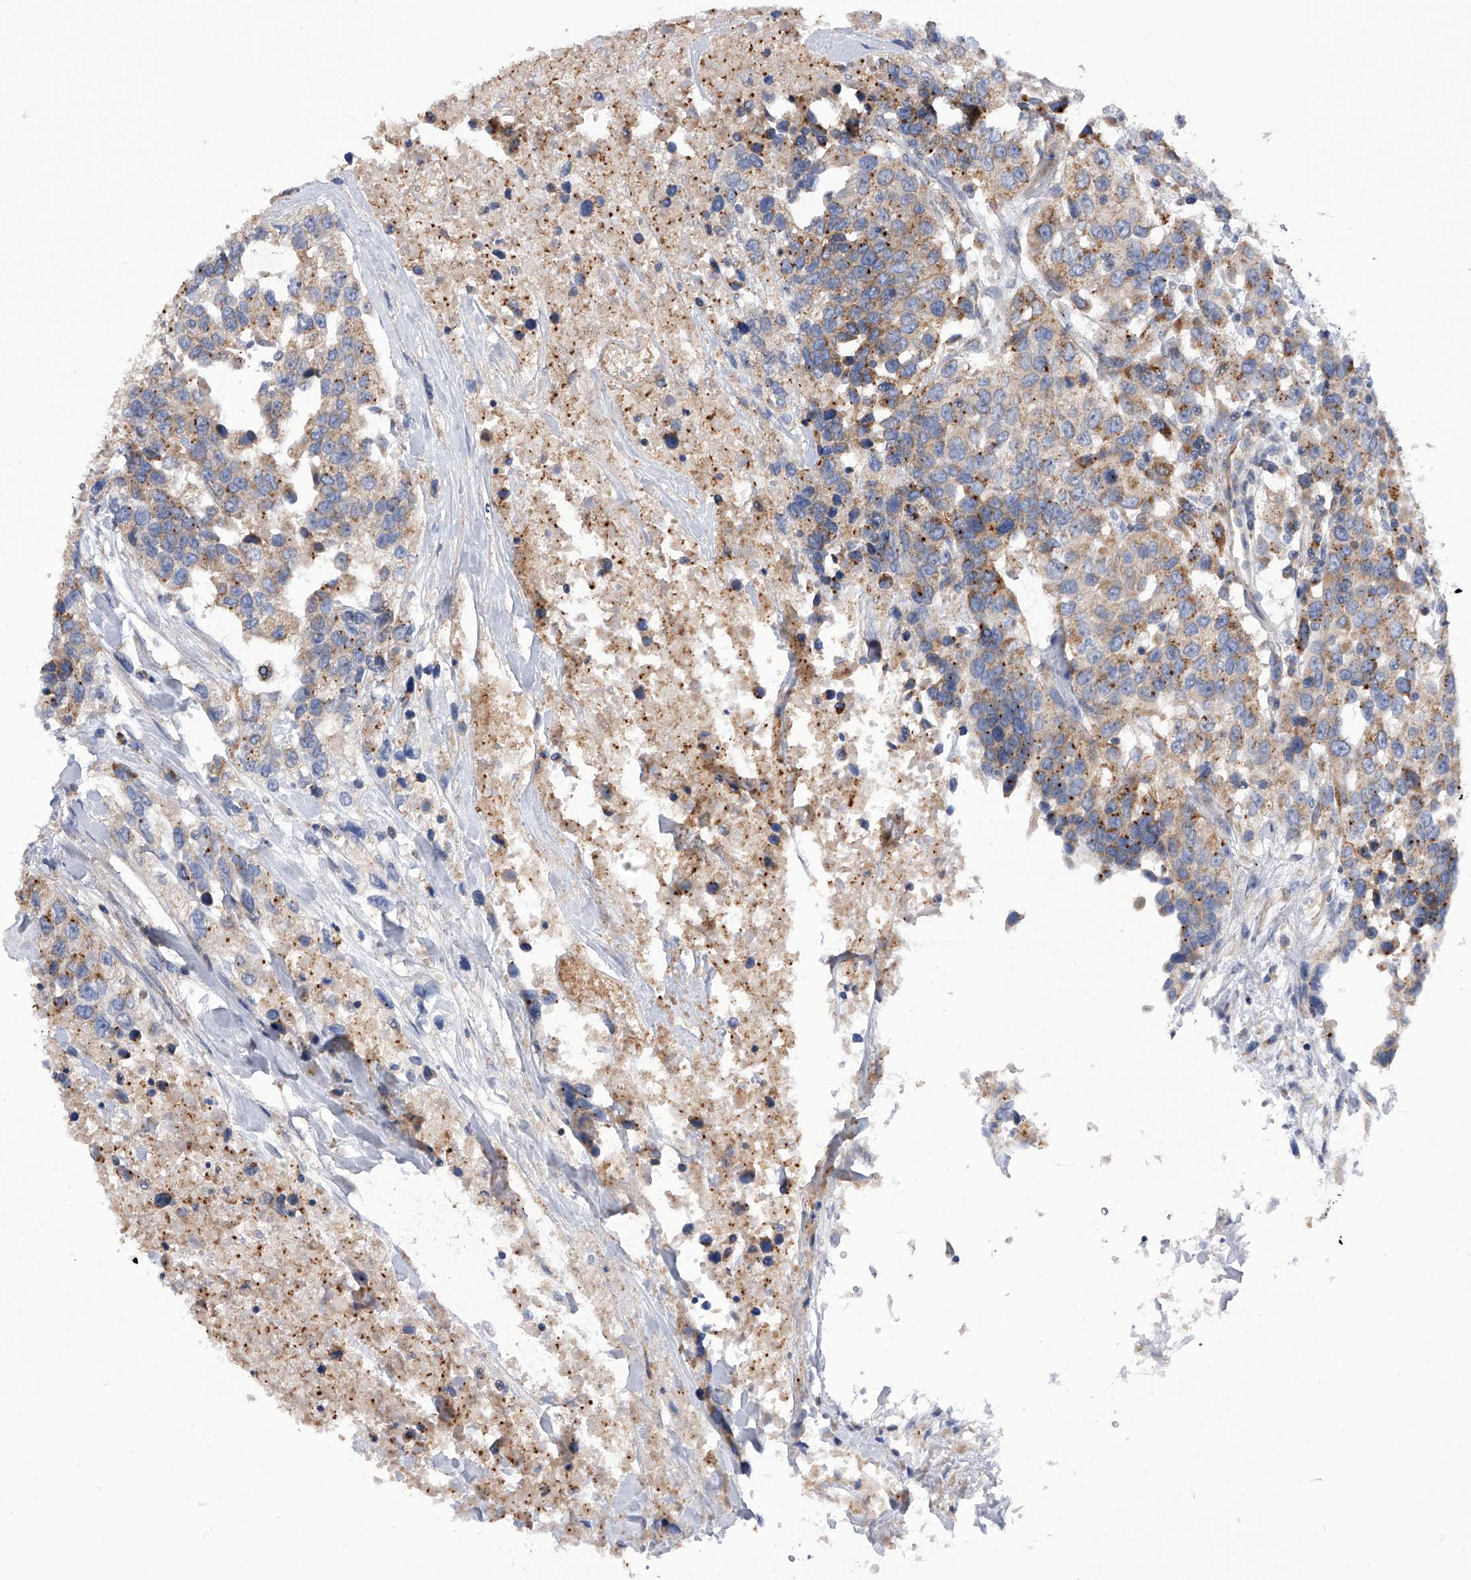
{"staining": {"intensity": "weak", "quantity": "25%-75%", "location": "cytoplasmic/membranous"}, "tissue": "urothelial cancer", "cell_type": "Tumor cells", "image_type": "cancer", "snomed": [{"axis": "morphology", "description": "Urothelial carcinoma, High grade"}, {"axis": "topography", "description": "Urinary bladder"}], "caption": "Weak cytoplasmic/membranous expression for a protein is seen in about 25%-75% of tumor cells of high-grade urothelial carcinoma using immunohistochemistry.", "gene": "MLYCD", "patient": {"sex": "female", "age": 80}}